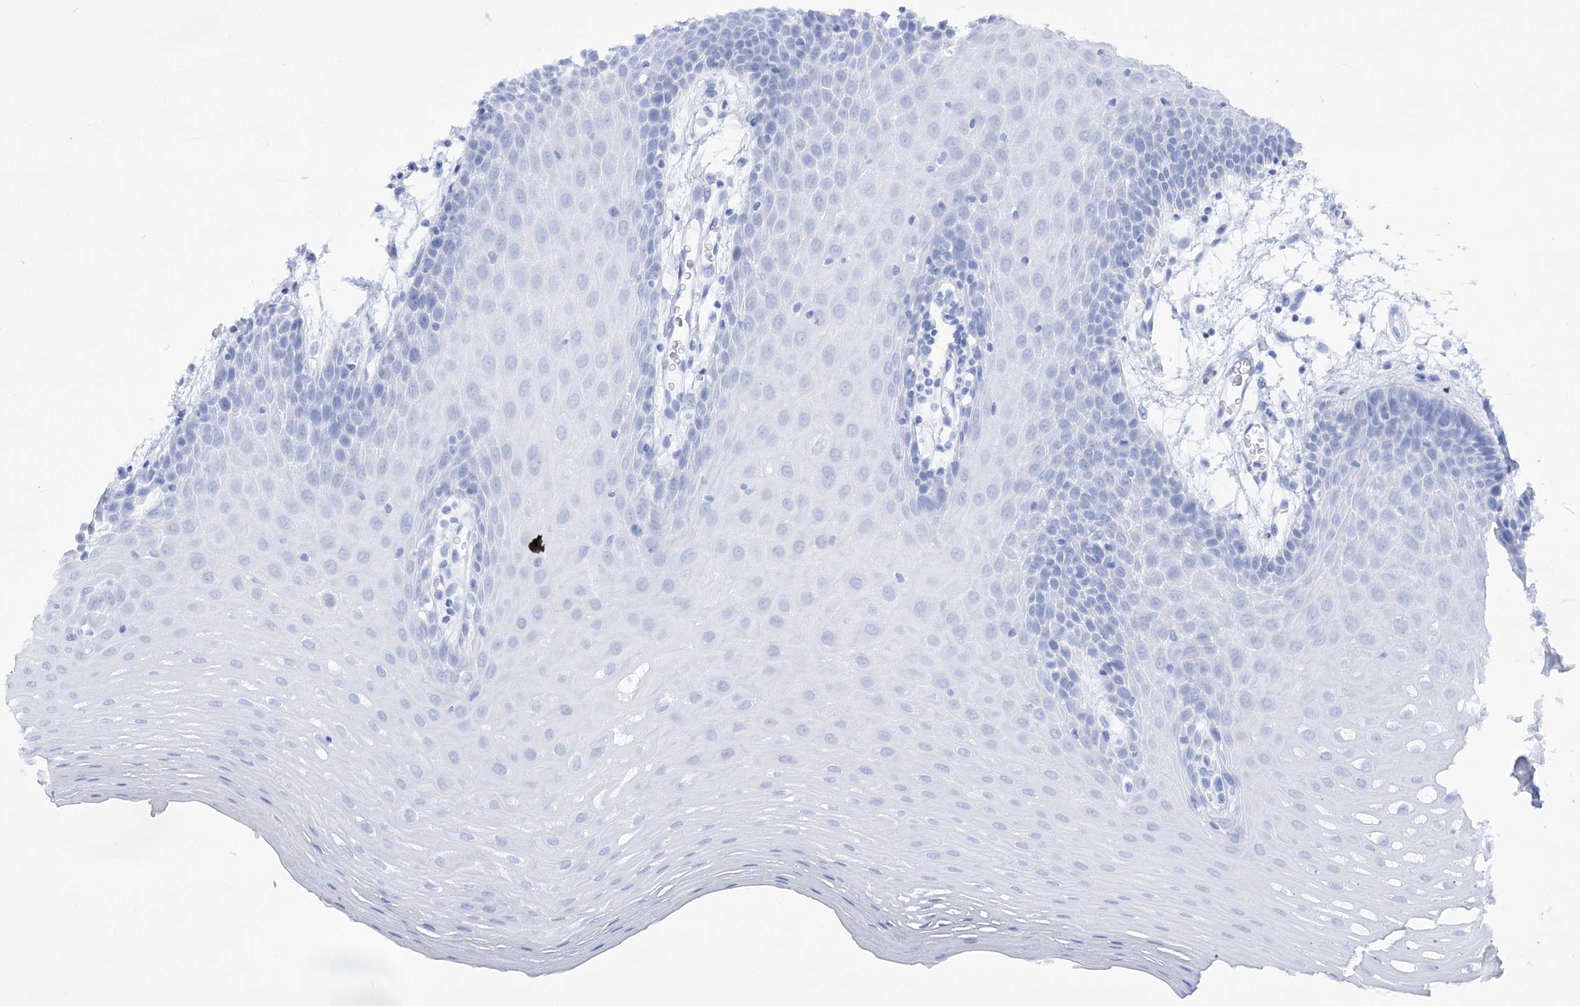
{"staining": {"intensity": "negative", "quantity": "none", "location": "none"}, "tissue": "oral mucosa", "cell_type": "Squamous epithelial cells", "image_type": "normal", "snomed": [{"axis": "morphology", "description": "Normal tissue, NOS"}, {"axis": "topography", "description": "Skeletal muscle"}, {"axis": "topography", "description": "Oral tissue"}, {"axis": "topography", "description": "Salivary gland"}, {"axis": "topography", "description": "Peripheral nerve tissue"}], "caption": "Immunohistochemistry micrograph of benign human oral mucosa stained for a protein (brown), which reveals no positivity in squamous epithelial cells. Nuclei are stained in blue.", "gene": "SIAE", "patient": {"sex": "male", "age": 54}}